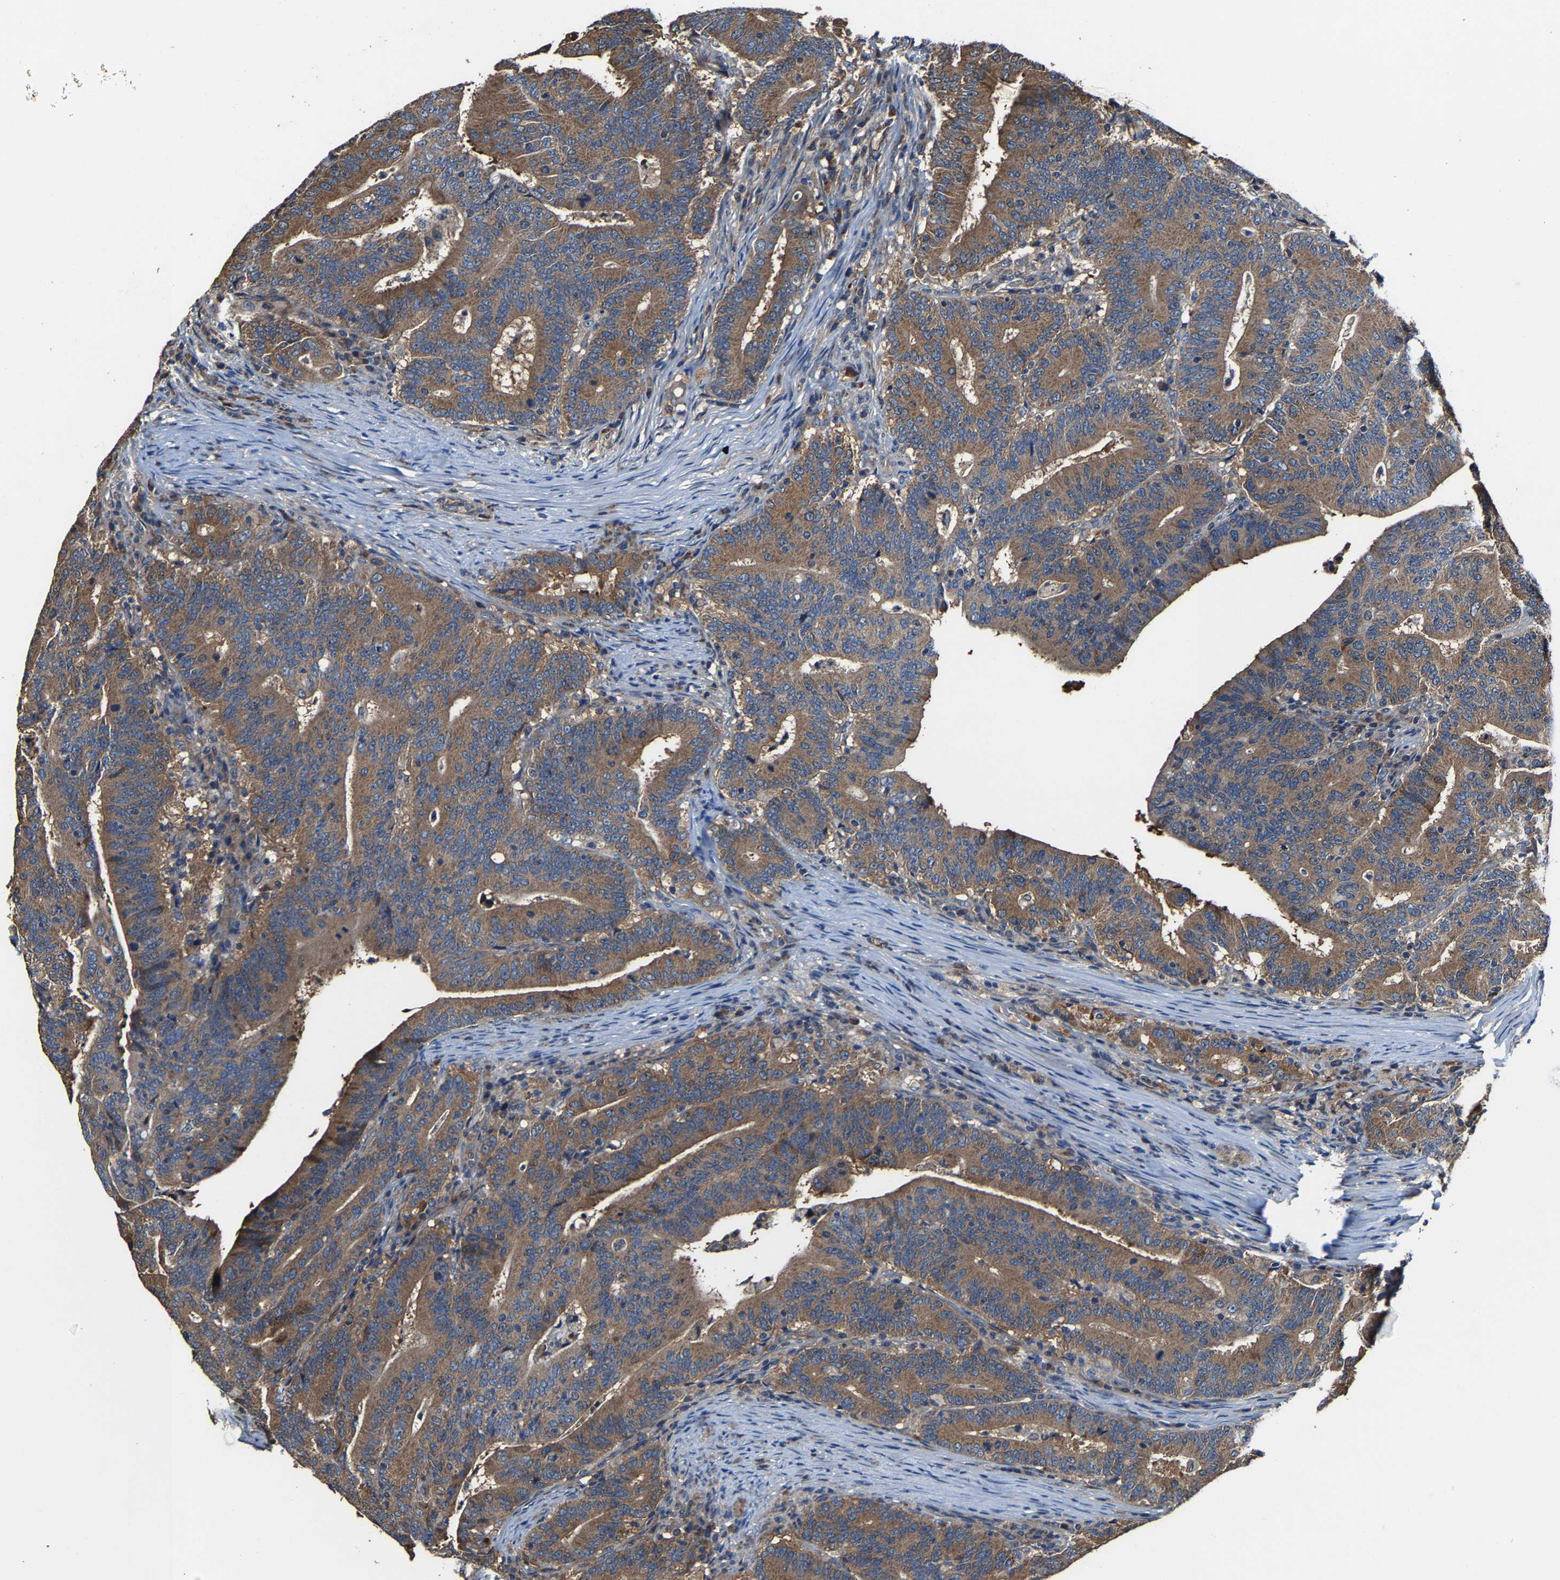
{"staining": {"intensity": "moderate", "quantity": ">75%", "location": "cytoplasmic/membranous"}, "tissue": "colorectal cancer", "cell_type": "Tumor cells", "image_type": "cancer", "snomed": [{"axis": "morphology", "description": "Adenocarcinoma, NOS"}, {"axis": "topography", "description": "Colon"}], "caption": "IHC image of neoplastic tissue: colorectal cancer (adenocarcinoma) stained using immunohistochemistry (IHC) displays medium levels of moderate protein expression localized specifically in the cytoplasmic/membranous of tumor cells, appearing as a cytoplasmic/membranous brown color.", "gene": "GFRA3", "patient": {"sex": "female", "age": 66}}